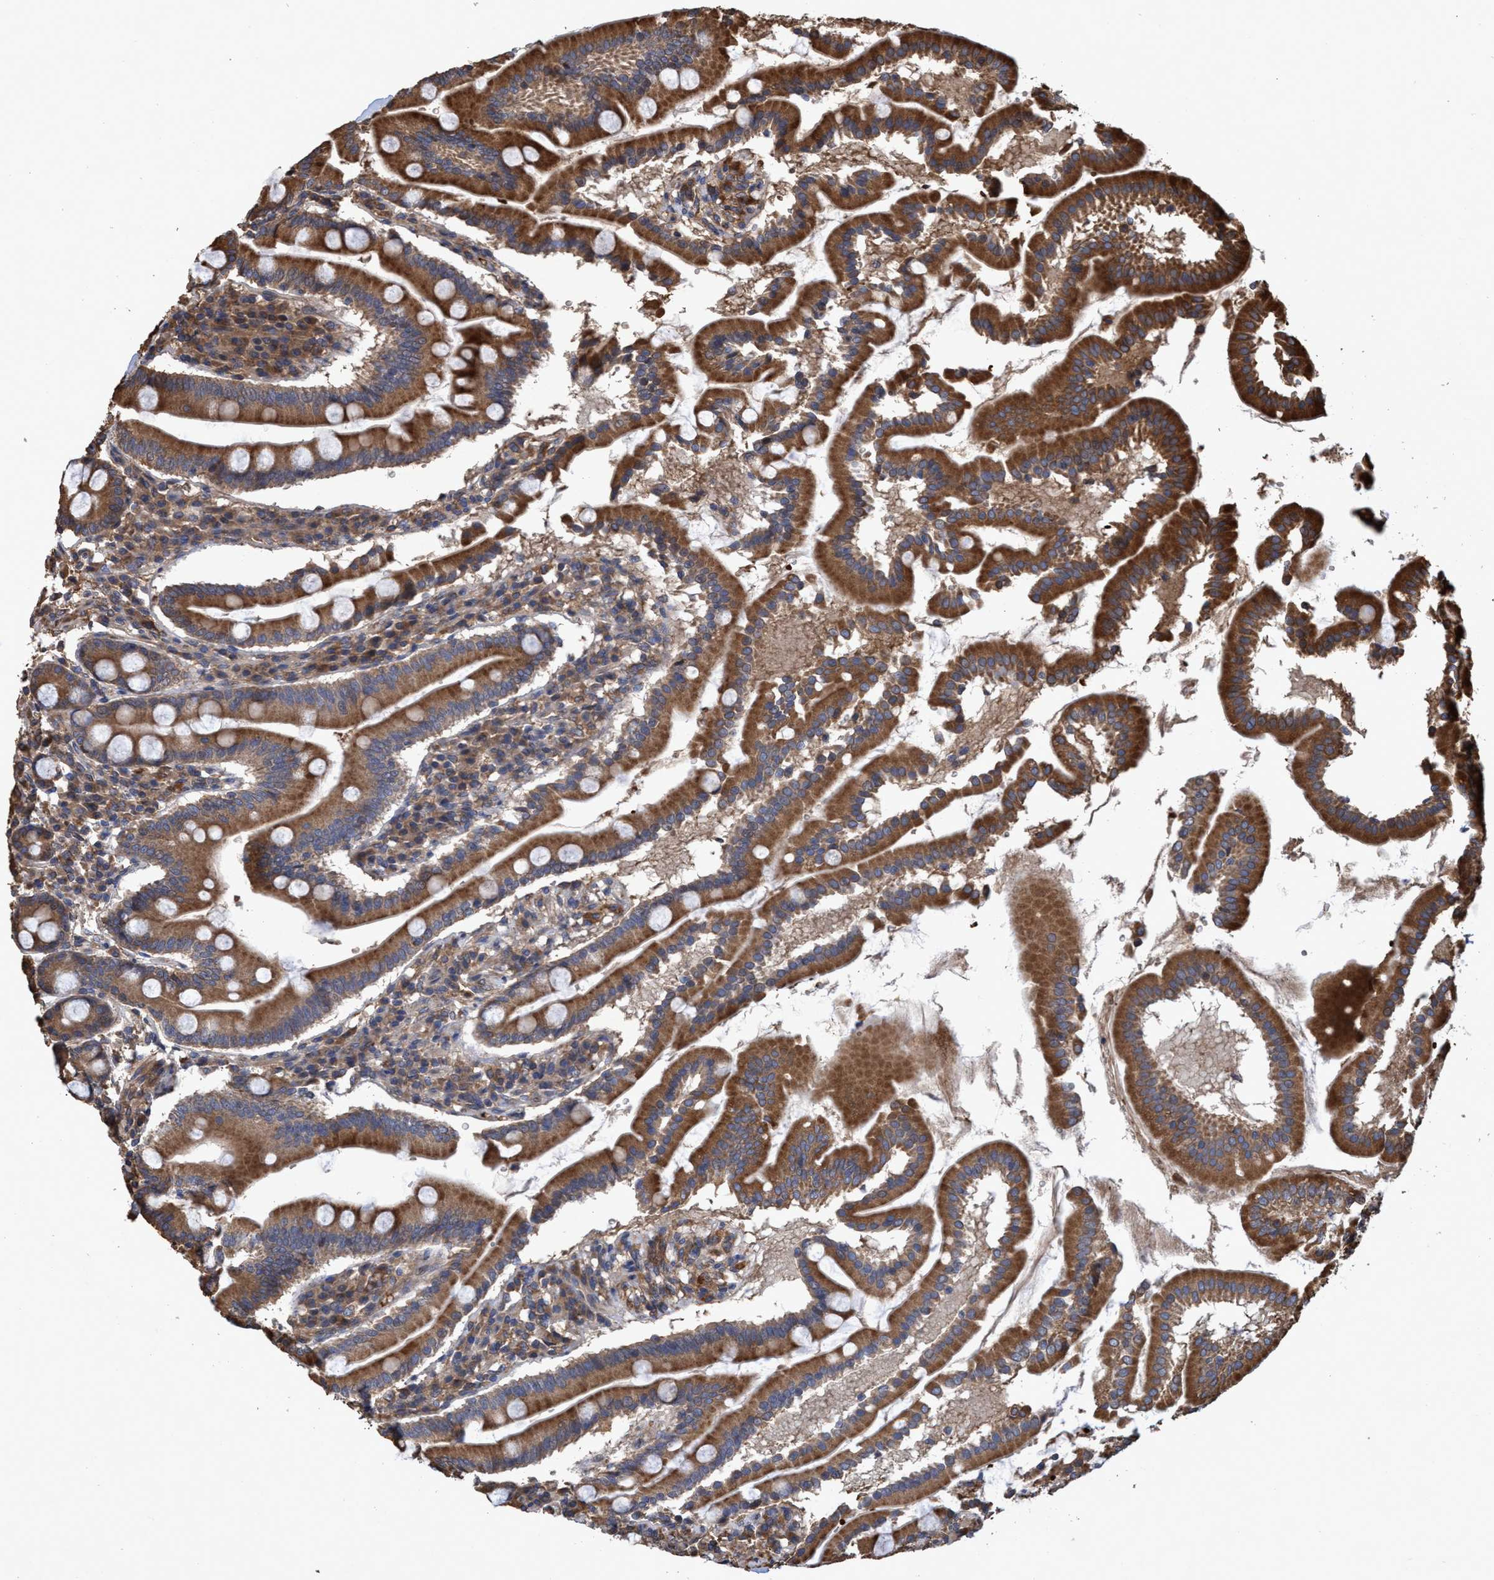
{"staining": {"intensity": "moderate", "quantity": ">75%", "location": "cytoplasmic/membranous"}, "tissue": "duodenum", "cell_type": "Glandular cells", "image_type": "normal", "snomed": [{"axis": "morphology", "description": "Normal tissue, NOS"}, {"axis": "topography", "description": "Duodenum"}], "caption": "Protein staining of normal duodenum displays moderate cytoplasmic/membranous positivity in approximately >75% of glandular cells.", "gene": "CHMP6", "patient": {"sex": "male", "age": 50}}